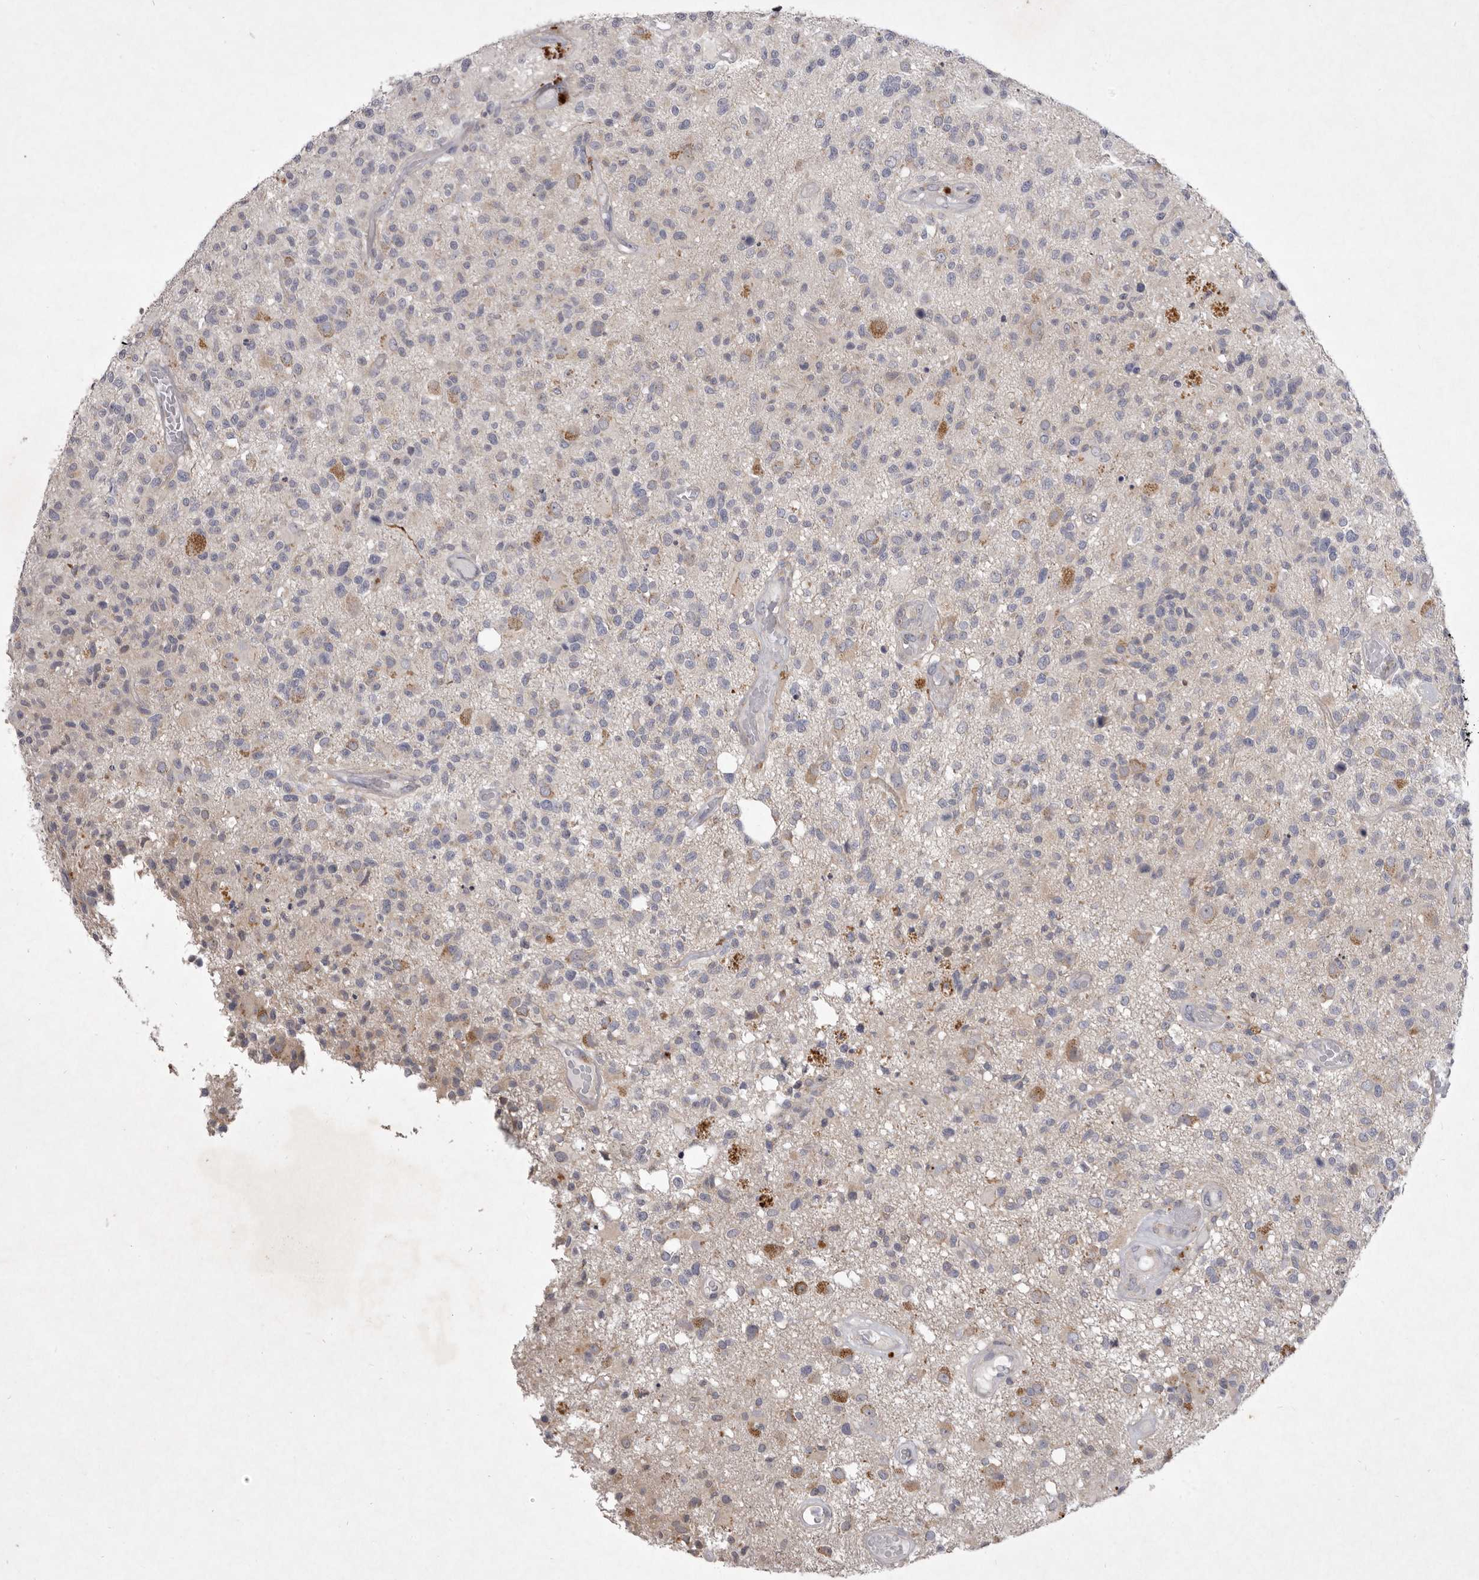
{"staining": {"intensity": "negative", "quantity": "none", "location": "none"}, "tissue": "glioma", "cell_type": "Tumor cells", "image_type": "cancer", "snomed": [{"axis": "morphology", "description": "Glioma, malignant, High grade"}, {"axis": "morphology", "description": "Glioblastoma, NOS"}, {"axis": "topography", "description": "Brain"}], "caption": "Image shows no significant protein expression in tumor cells of malignant glioma (high-grade).", "gene": "P2RX6", "patient": {"sex": "male", "age": 60}}